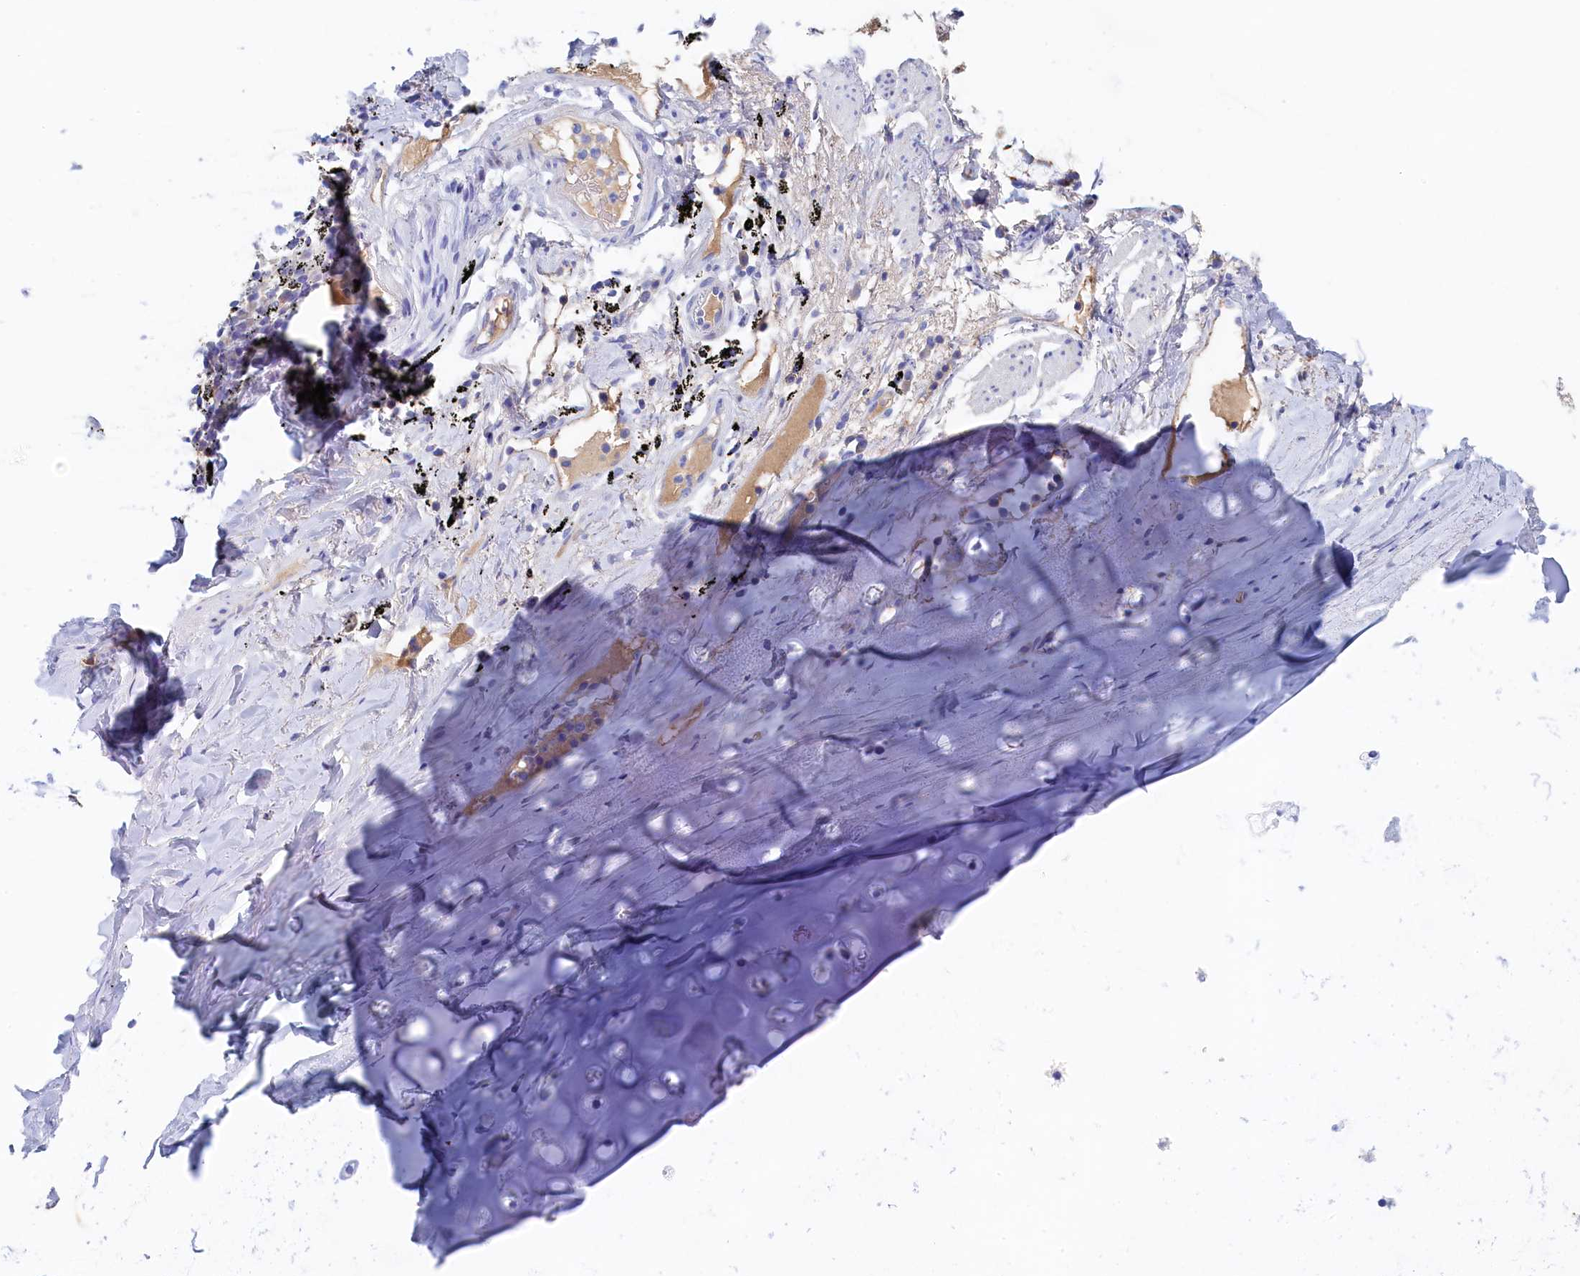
{"staining": {"intensity": "negative", "quantity": "none", "location": "none"}, "tissue": "adipose tissue", "cell_type": "Adipocytes", "image_type": "normal", "snomed": [{"axis": "morphology", "description": "Normal tissue, NOS"}, {"axis": "topography", "description": "Lymph node"}, {"axis": "topography", "description": "Bronchus"}], "caption": "This histopathology image is of normal adipose tissue stained with immunohistochemistry (IHC) to label a protein in brown with the nuclei are counter-stained blue. There is no expression in adipocytes. (Stains: DAB immunohistochemistry (IHC) with hematoxylin counter stain, Microscopy: brightfield microscopy at high magnification).", "gene": "GUCA1C", "patient": {"sex": "male", "age": 63}}